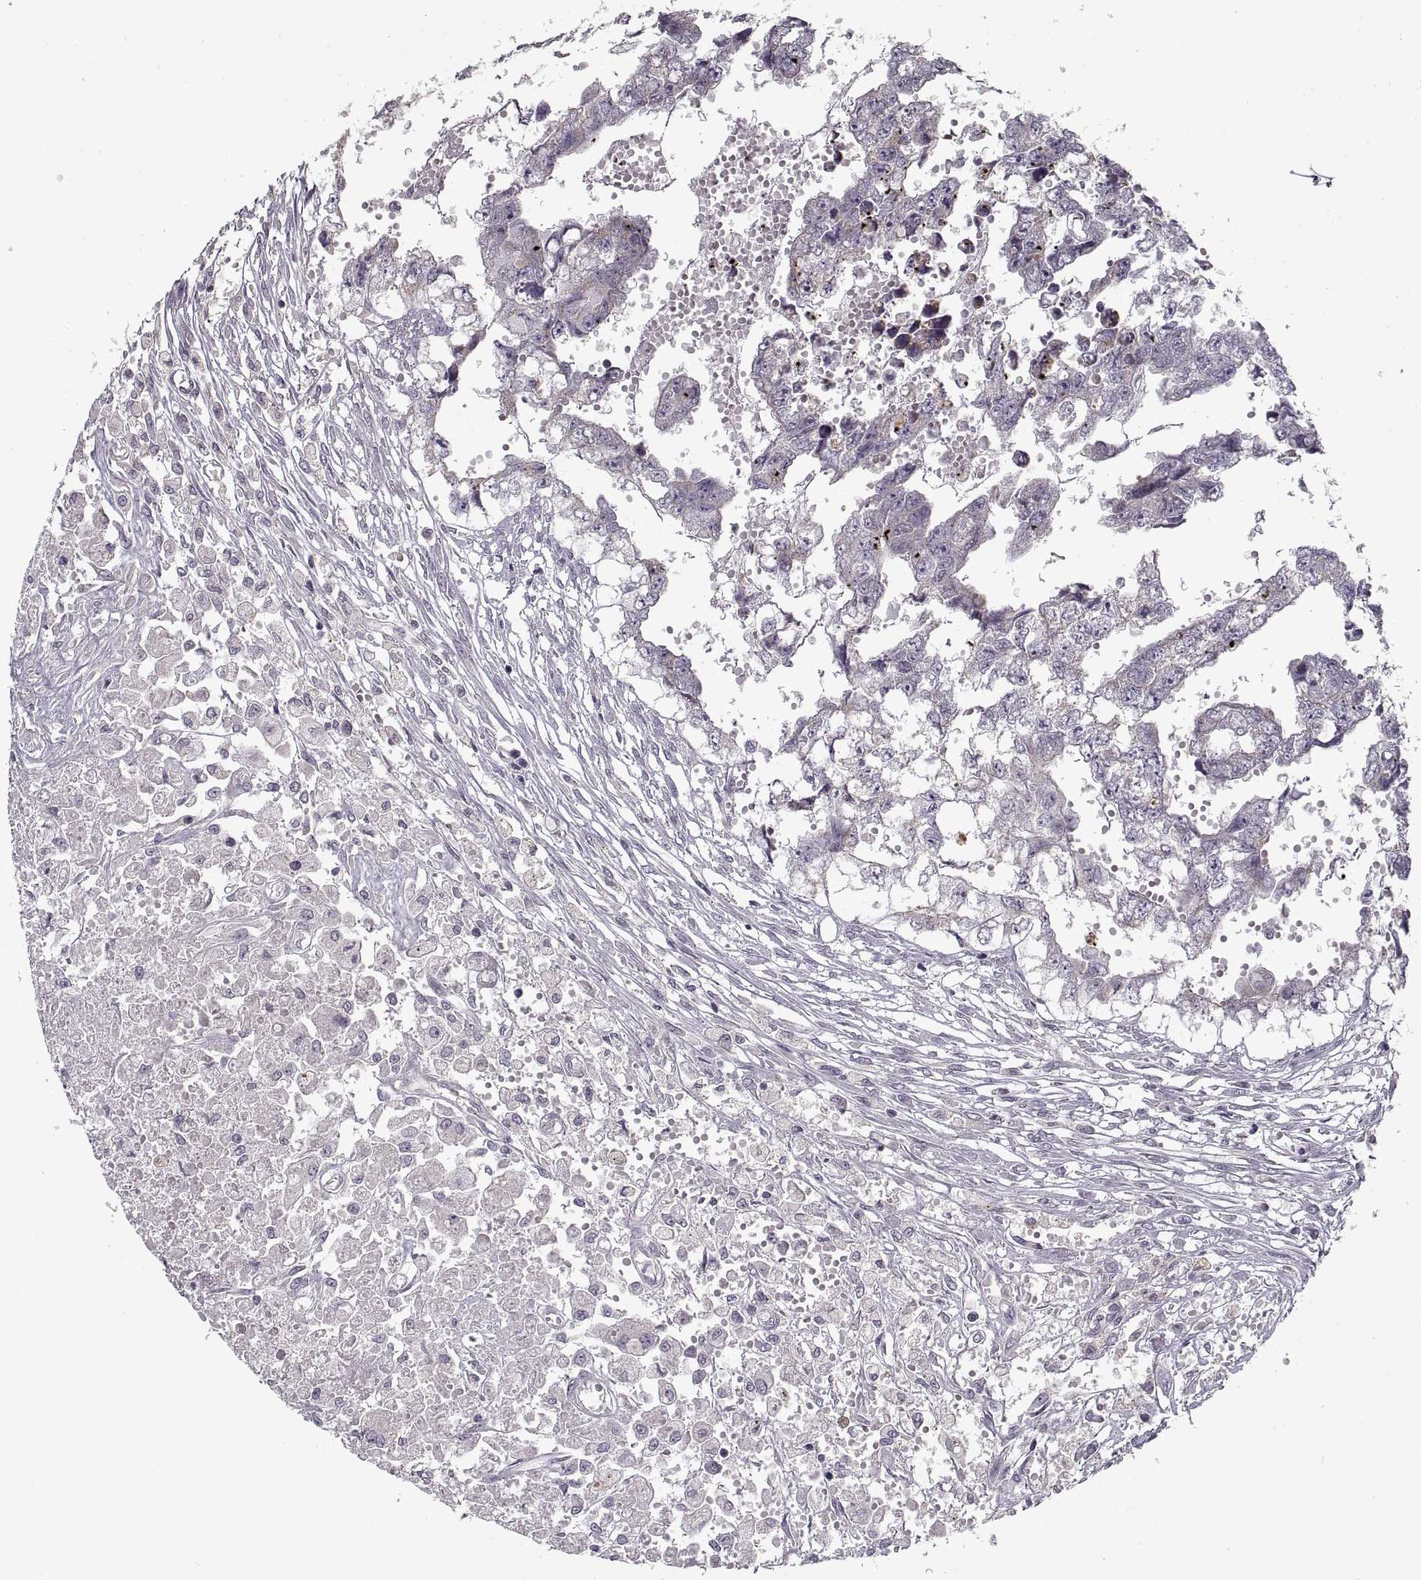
{"staining": {"intensity": "negative", "quantity": "none", "location": "none"}, "tissue": "testis cancer", "cell_type": "Tumor cells", "image_type": "cancer", "snomed": [{"axis": "morphology", "description": "Carcinoma, Embryonal, NOS"}, {"axis": "morphology", "description": "Teratoma, malignant, NOS"}, {"axis": "topography", "description": "Testis"}], "caption": "Testis teratoma (malignant) stained for a protein using immunohistochemistry (IHC) demonstrates no positivity tumor cells.", "gene": "GAD2", "patient": {"sex": "male", "age": 44}}